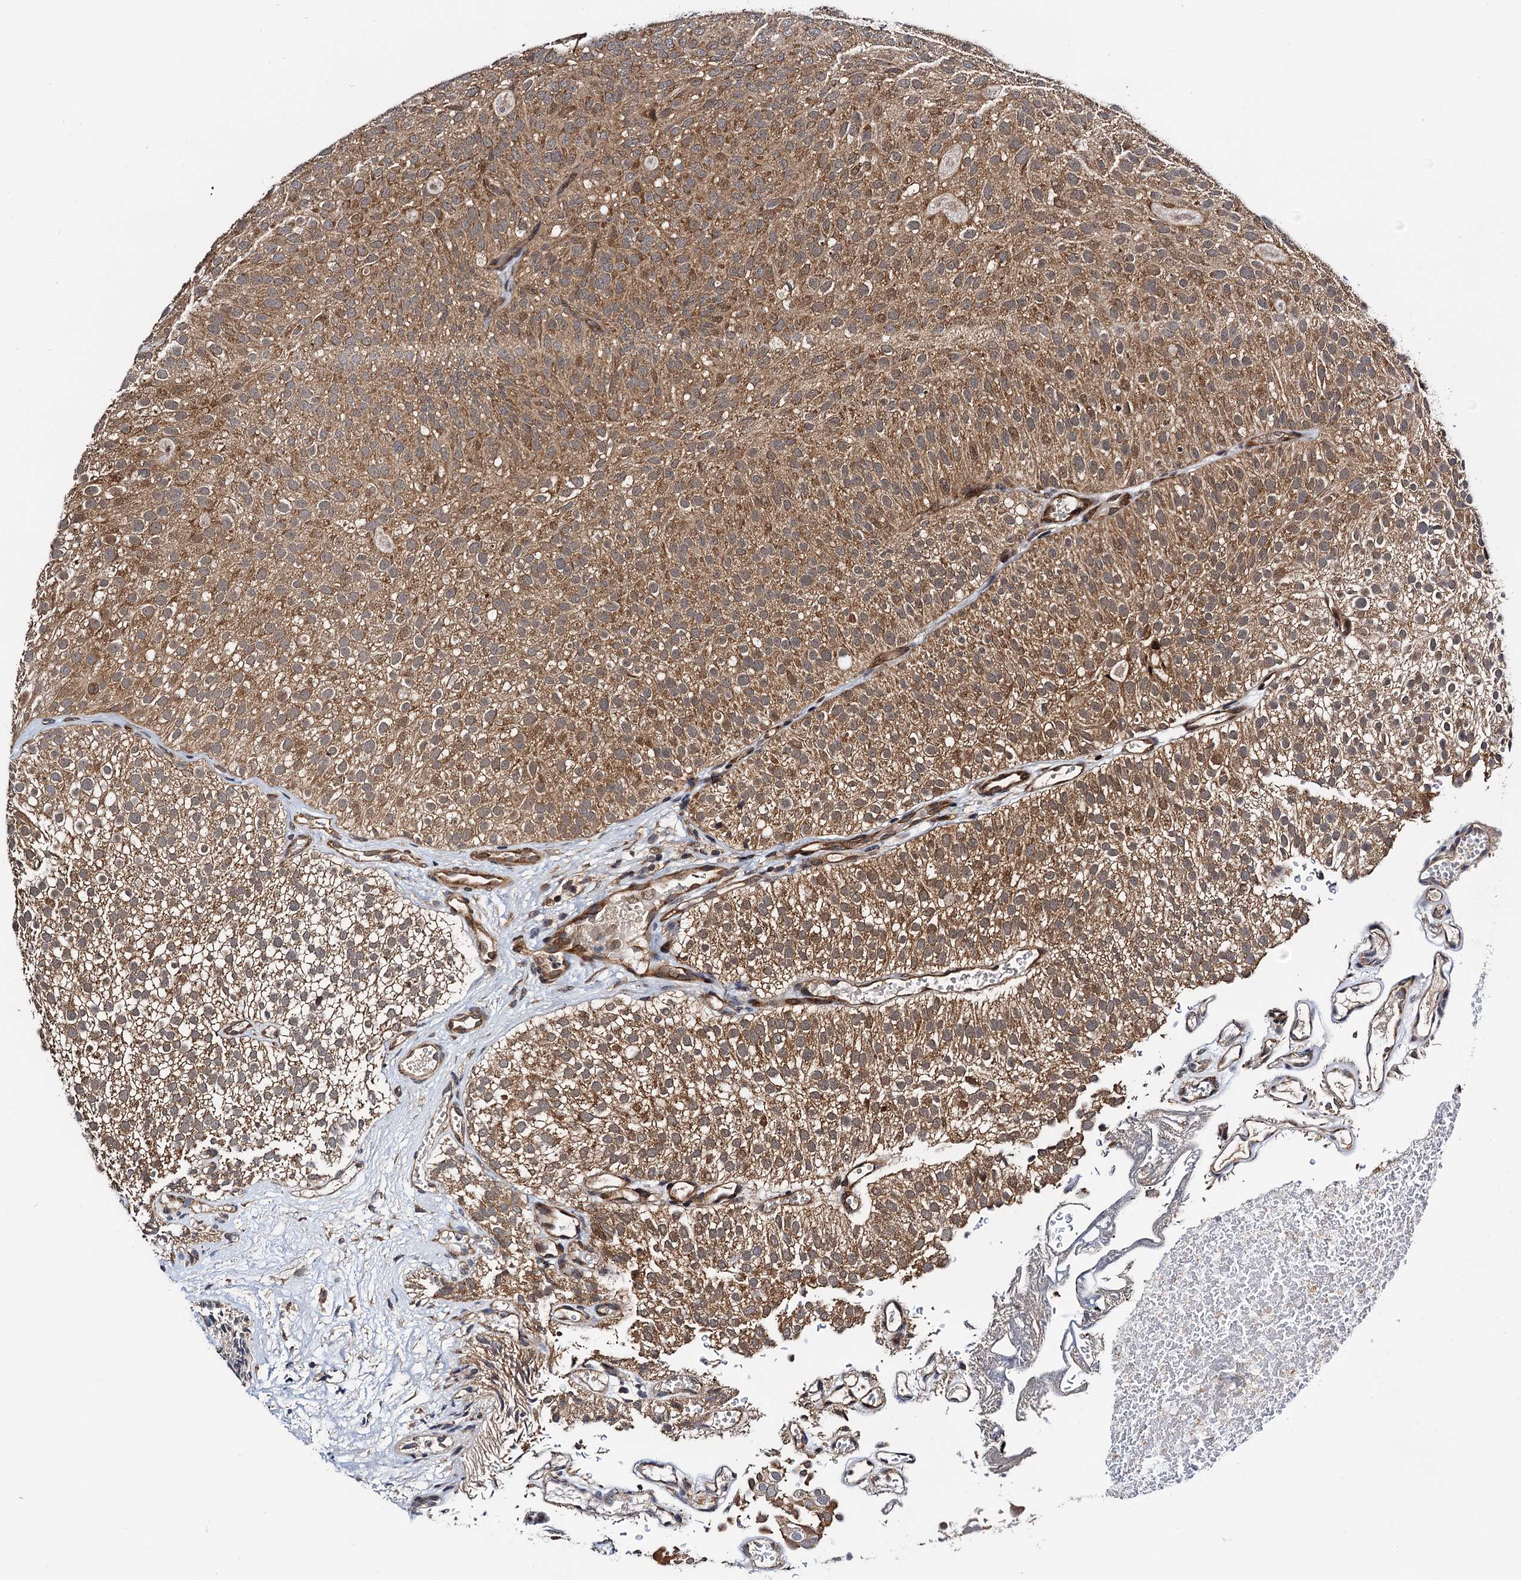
{"staining": {"intensity": "moderate", "quantity": ">75%", "location": "cytoplasmic/membranous"}, "tissue": "urothelial cancer", "cell_type": "Tumor cells", "image_type": "cancer", "snomed": [{"axis": "morphology", "description": "Urothelial carcinoma, Low grade"}, {"axis": "topography", "description": "Urinary bladder"}], "caption": "Immunohistochemistry (IHC) histopathology image of human urothelial cancer stained for a protein (brown), which reveals medium levels of moderate cytoplasmic/membranous expression in about >75% of tumor cells.", "gene": "NAA16", "patient": {"sex": "male", "age": 78}}